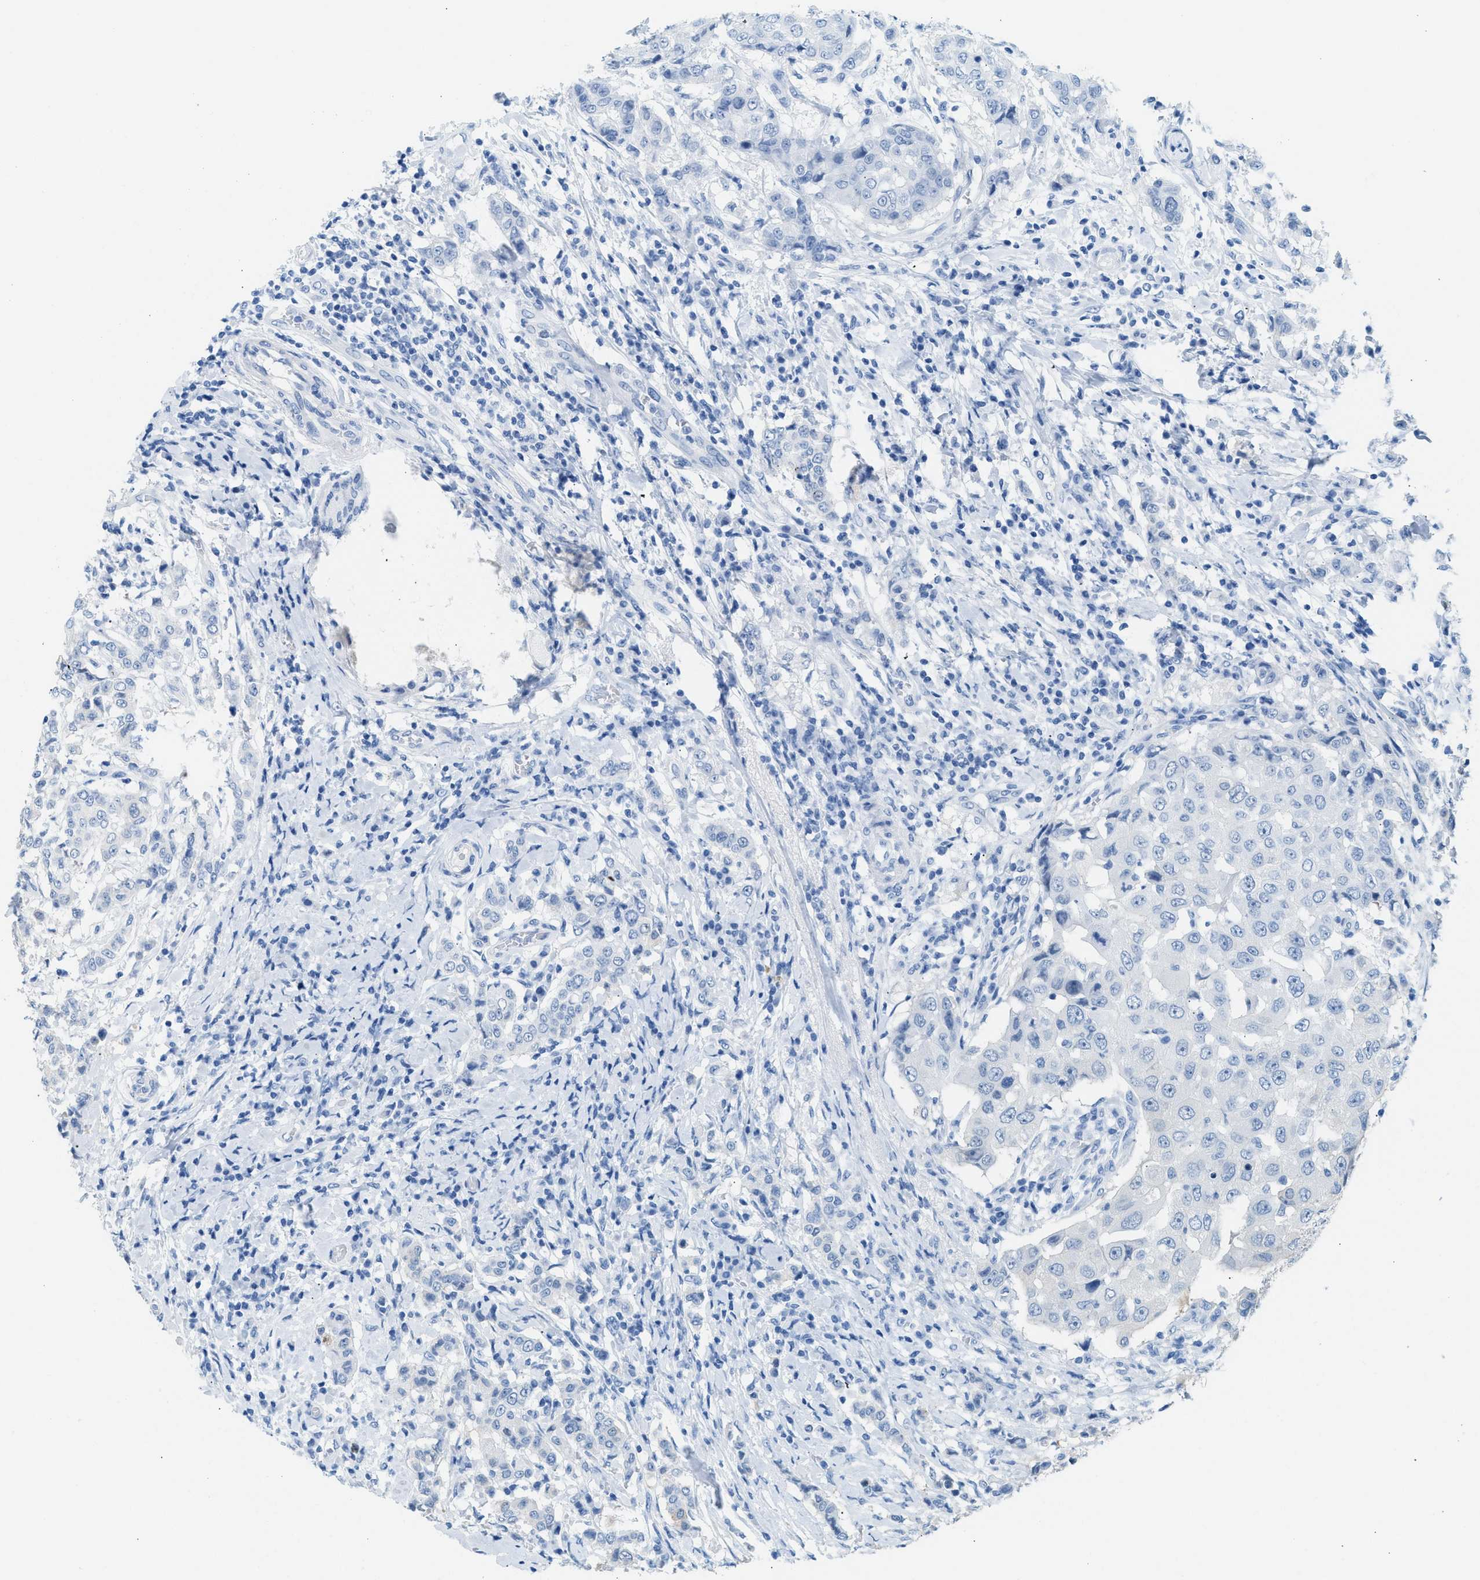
{"staining": {"intensity": "negative", "quantity": "none", "location": "none"}, "tissue": "breast cancer", "cell_type": "Tumor cells", "image_type": "cancer", "snomed": [{"axis": "morphology", "description": "Duct carcinoma"}, {"axis": "topography", "description": "Breast"}], "caption": "Invasive ductal carcinoma (breast) was stained to show a protein in brown. There is no significant positivity in tumor cells.", "gene": "SPAM1", "patient": {"sex": "female", "age": 27}}